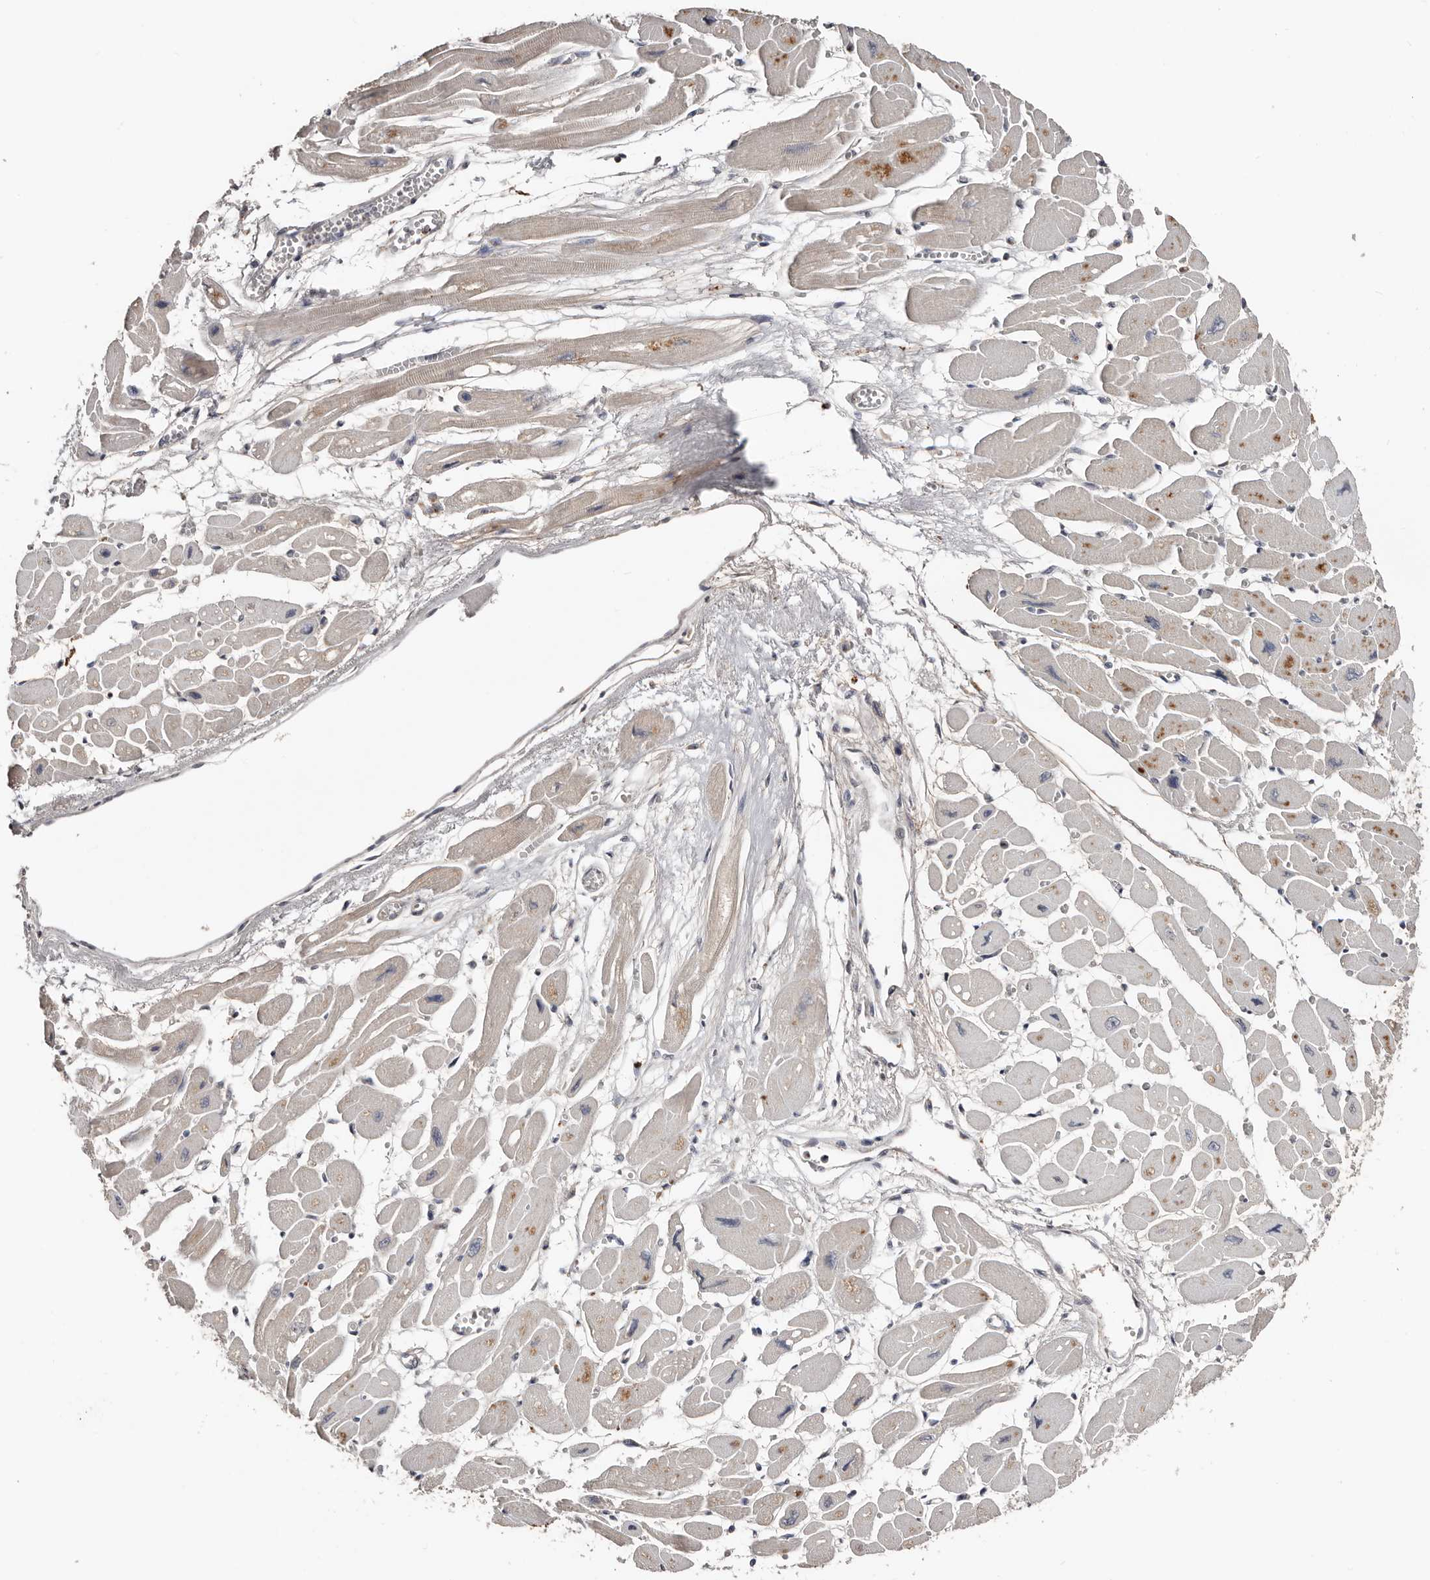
{"staining": {"intensity": "moderate", "quantity": "<25%", "location": "cytoplasmic/membranous"}, "tissue": "heart muscle", "cell_type": "Cardiomyocytes", "image_type": "normal", "snomed": [{"axis": "morphology", "description": "Normal tissue, NOS"}, {"axis": "topography", "description": "Heart"}], "caption": "High-magnification brightfield microscopy of normal heart muscle stained with DAB (brown) and counterstained with hematoxylin (blue). cardiomyocytes exhibit moderate cytoplasmic/membranous positivity is identified in approximately<25% of cells.", "gene": "SLC39A2", "patient": {"sex": "female", "age": 54}}